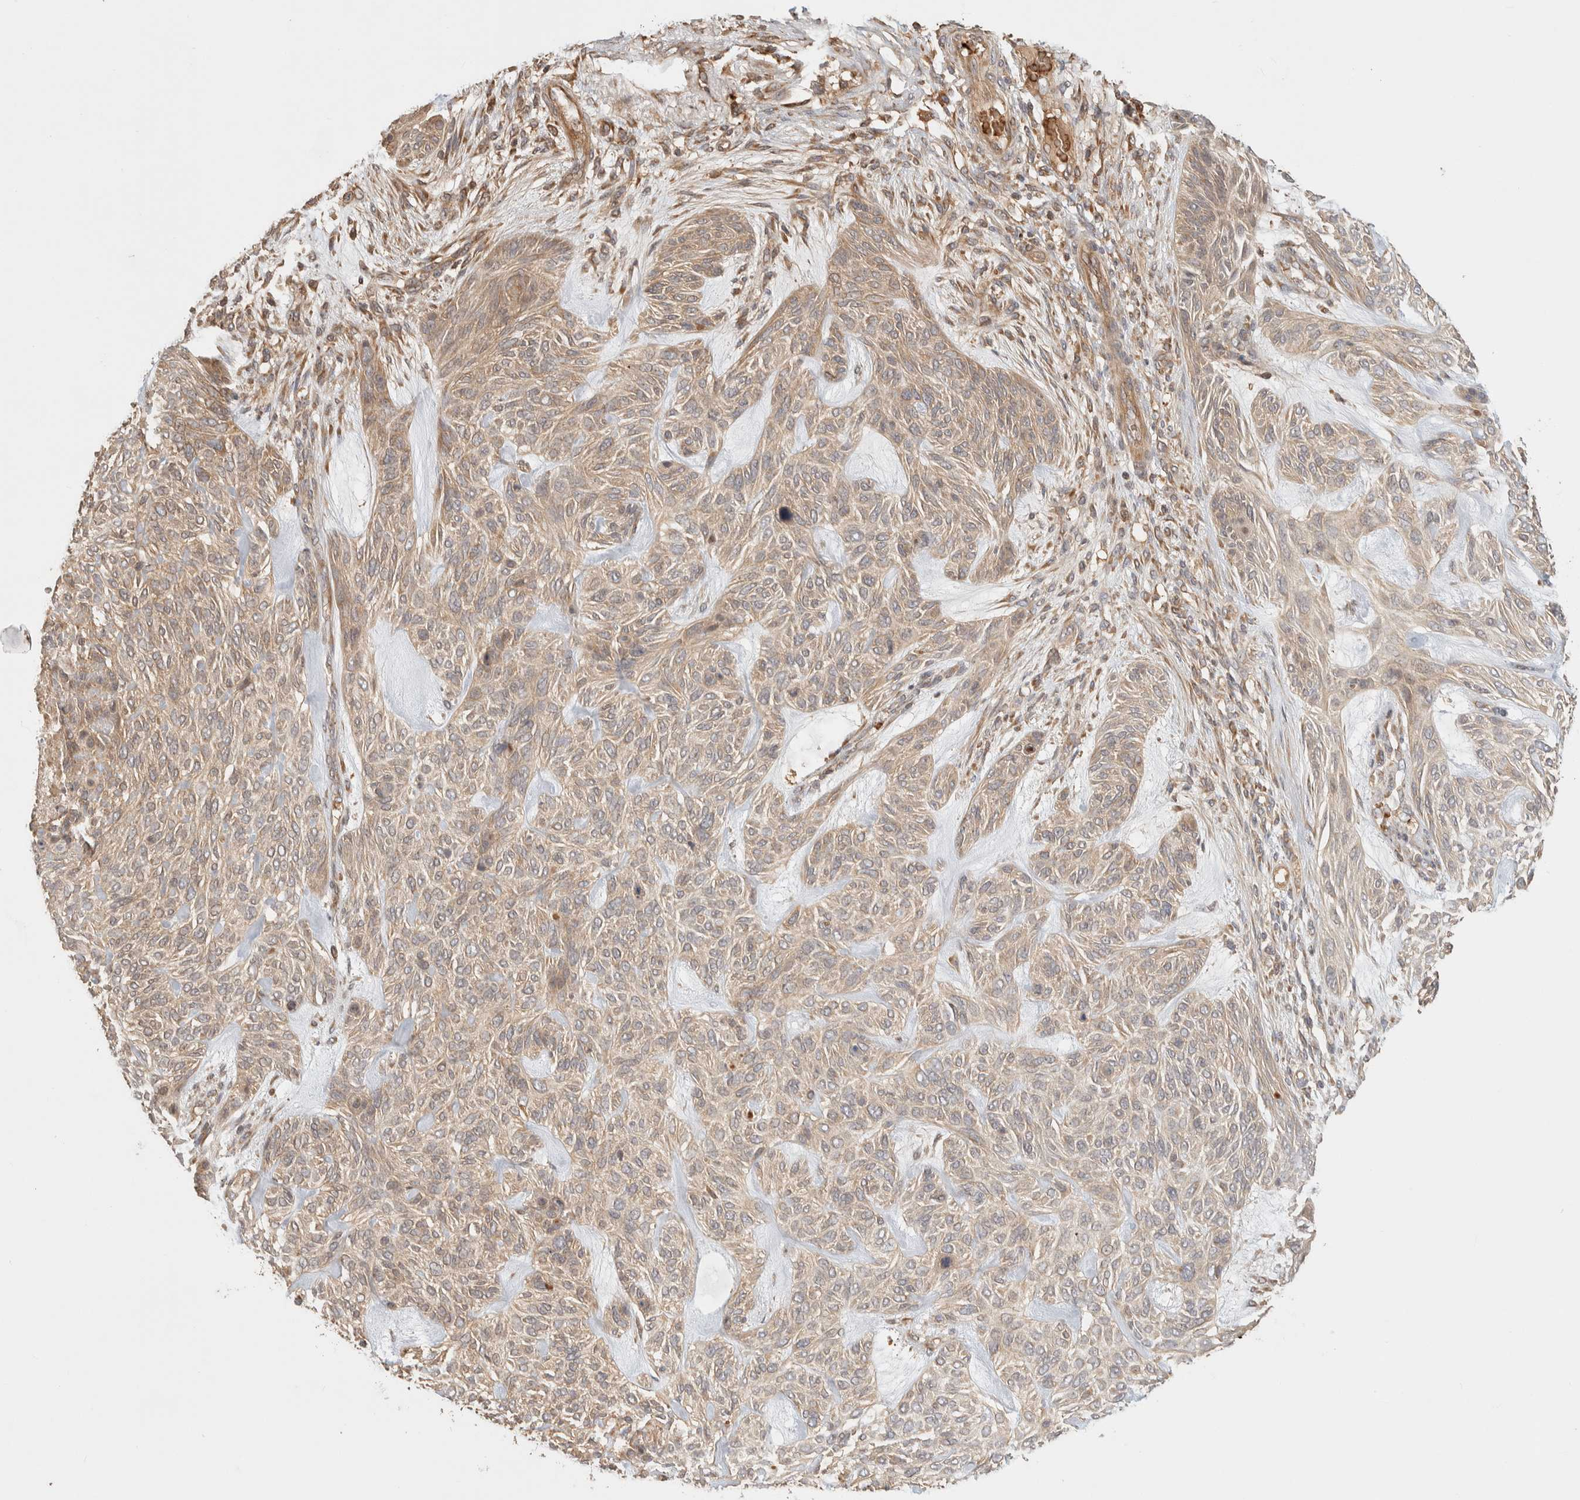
{"staining": {"intensity": "weak", "quantity": ">75%", "location": "cytoplasmic/membranous"}, "tissue": "skin cancer", "cell_type": "Tumor cells", "image_type": "cancer", "snomed": [{"axis": "morphology", "description": "Basal cell carcinoma"}, {"axis": "topography", "description": "Skin"}], "caption": "This micrograph reveals skin basal cell carcinoma stained with immunohistochemistry to label a protein in brown. The cytoplasmic/membranous of tumor cells show weak positivity for the protein. Nuclei are counter-stained blue.", "gene": "TTI2", "patient": {"sex": "male", "age": 55}}